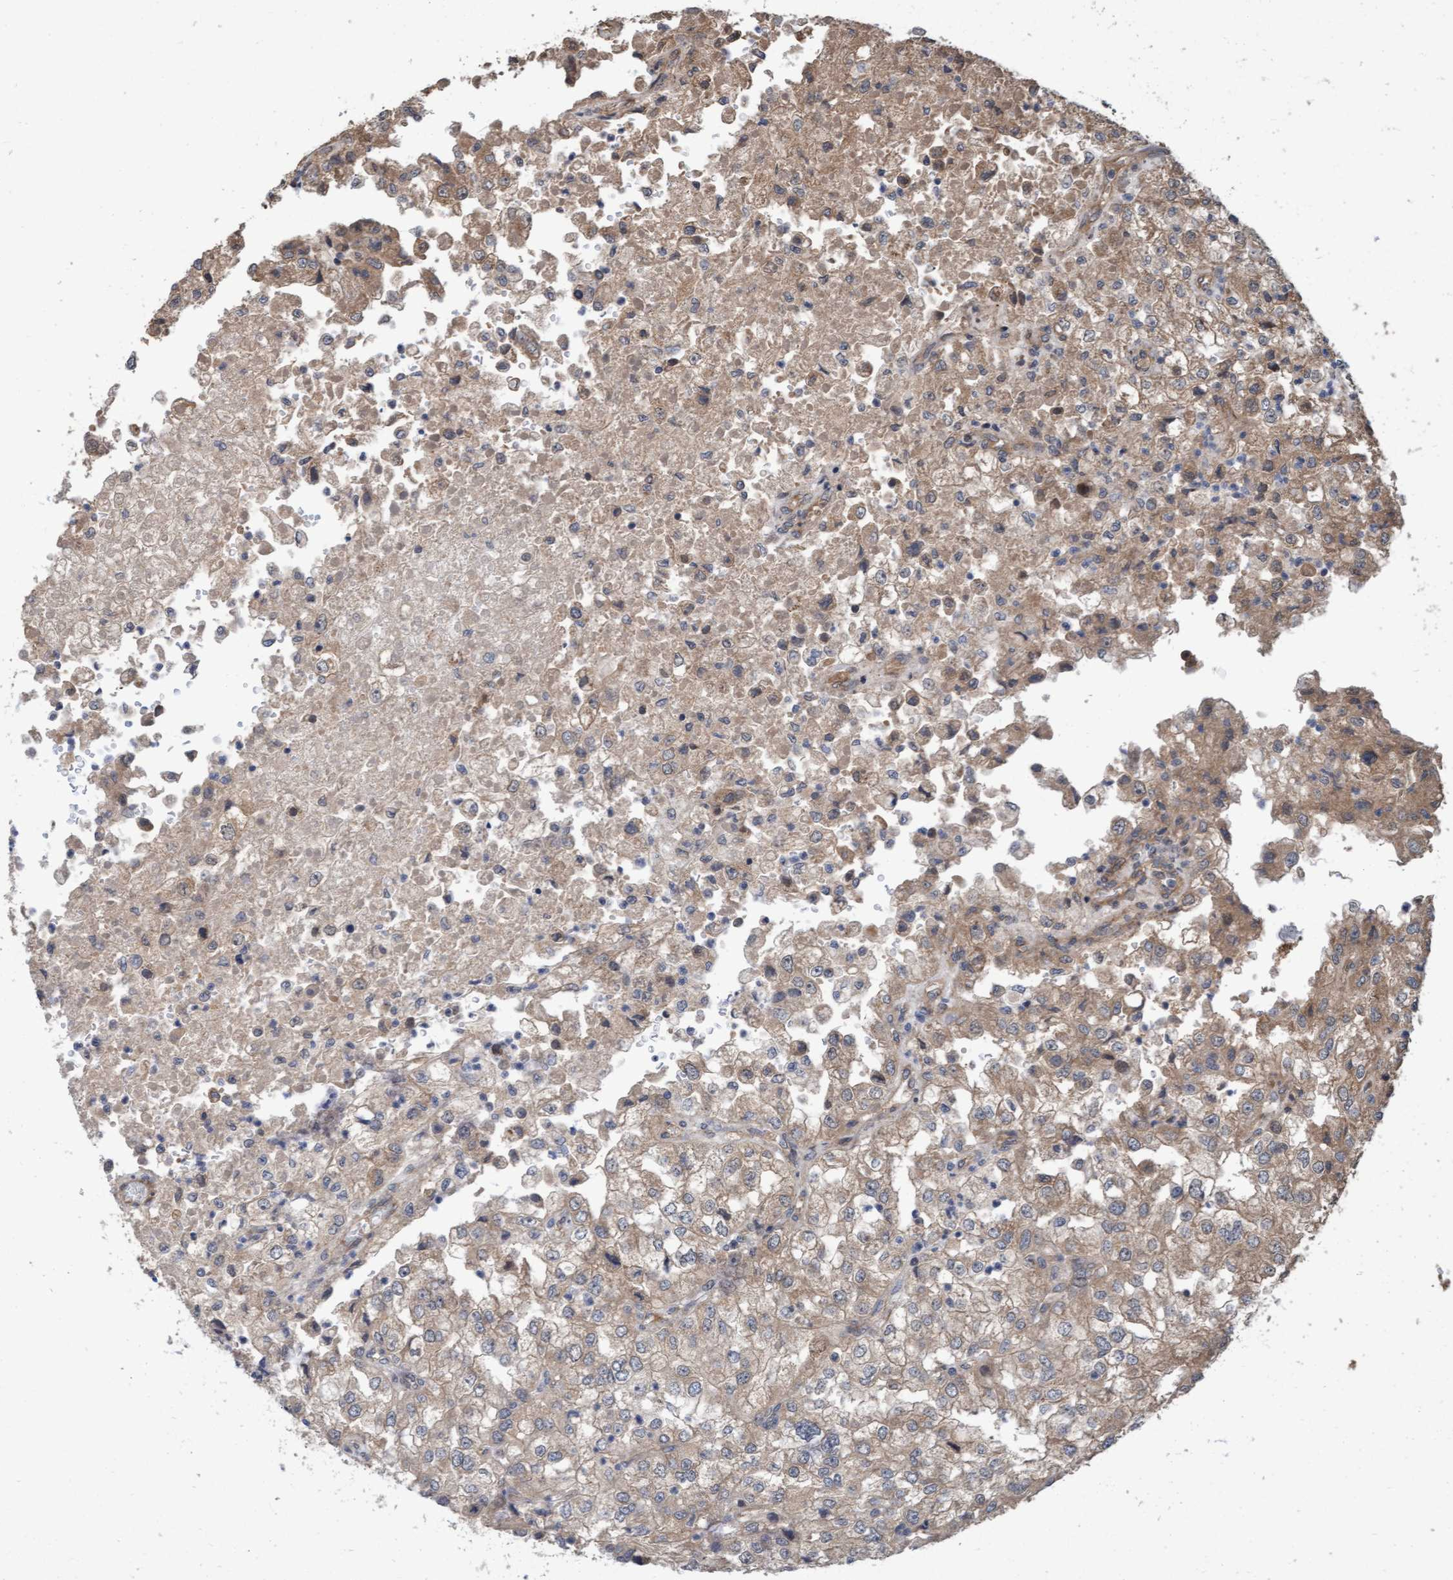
{"staining": {"intensity": "weak", "quantity": ">75%", "location": "cytoplasmic/membranous"}, "tissue": "renal cancer", "cell_type": "Tumor cells", "image_type": "cancer", "snomed": [{"axis": "morphology", "description": "Adenocarcinoma, NOS"}, {"axis": "topography", "description": "Kidney"}], "caption": "Protein staining of adenocarcinoma (renal) tissue exhibits weak cytoplasmic/membranous expression in about >75% of tumor cells.", "gene": "MLXIP", "patient": {"sex": "female", "age": 54}}